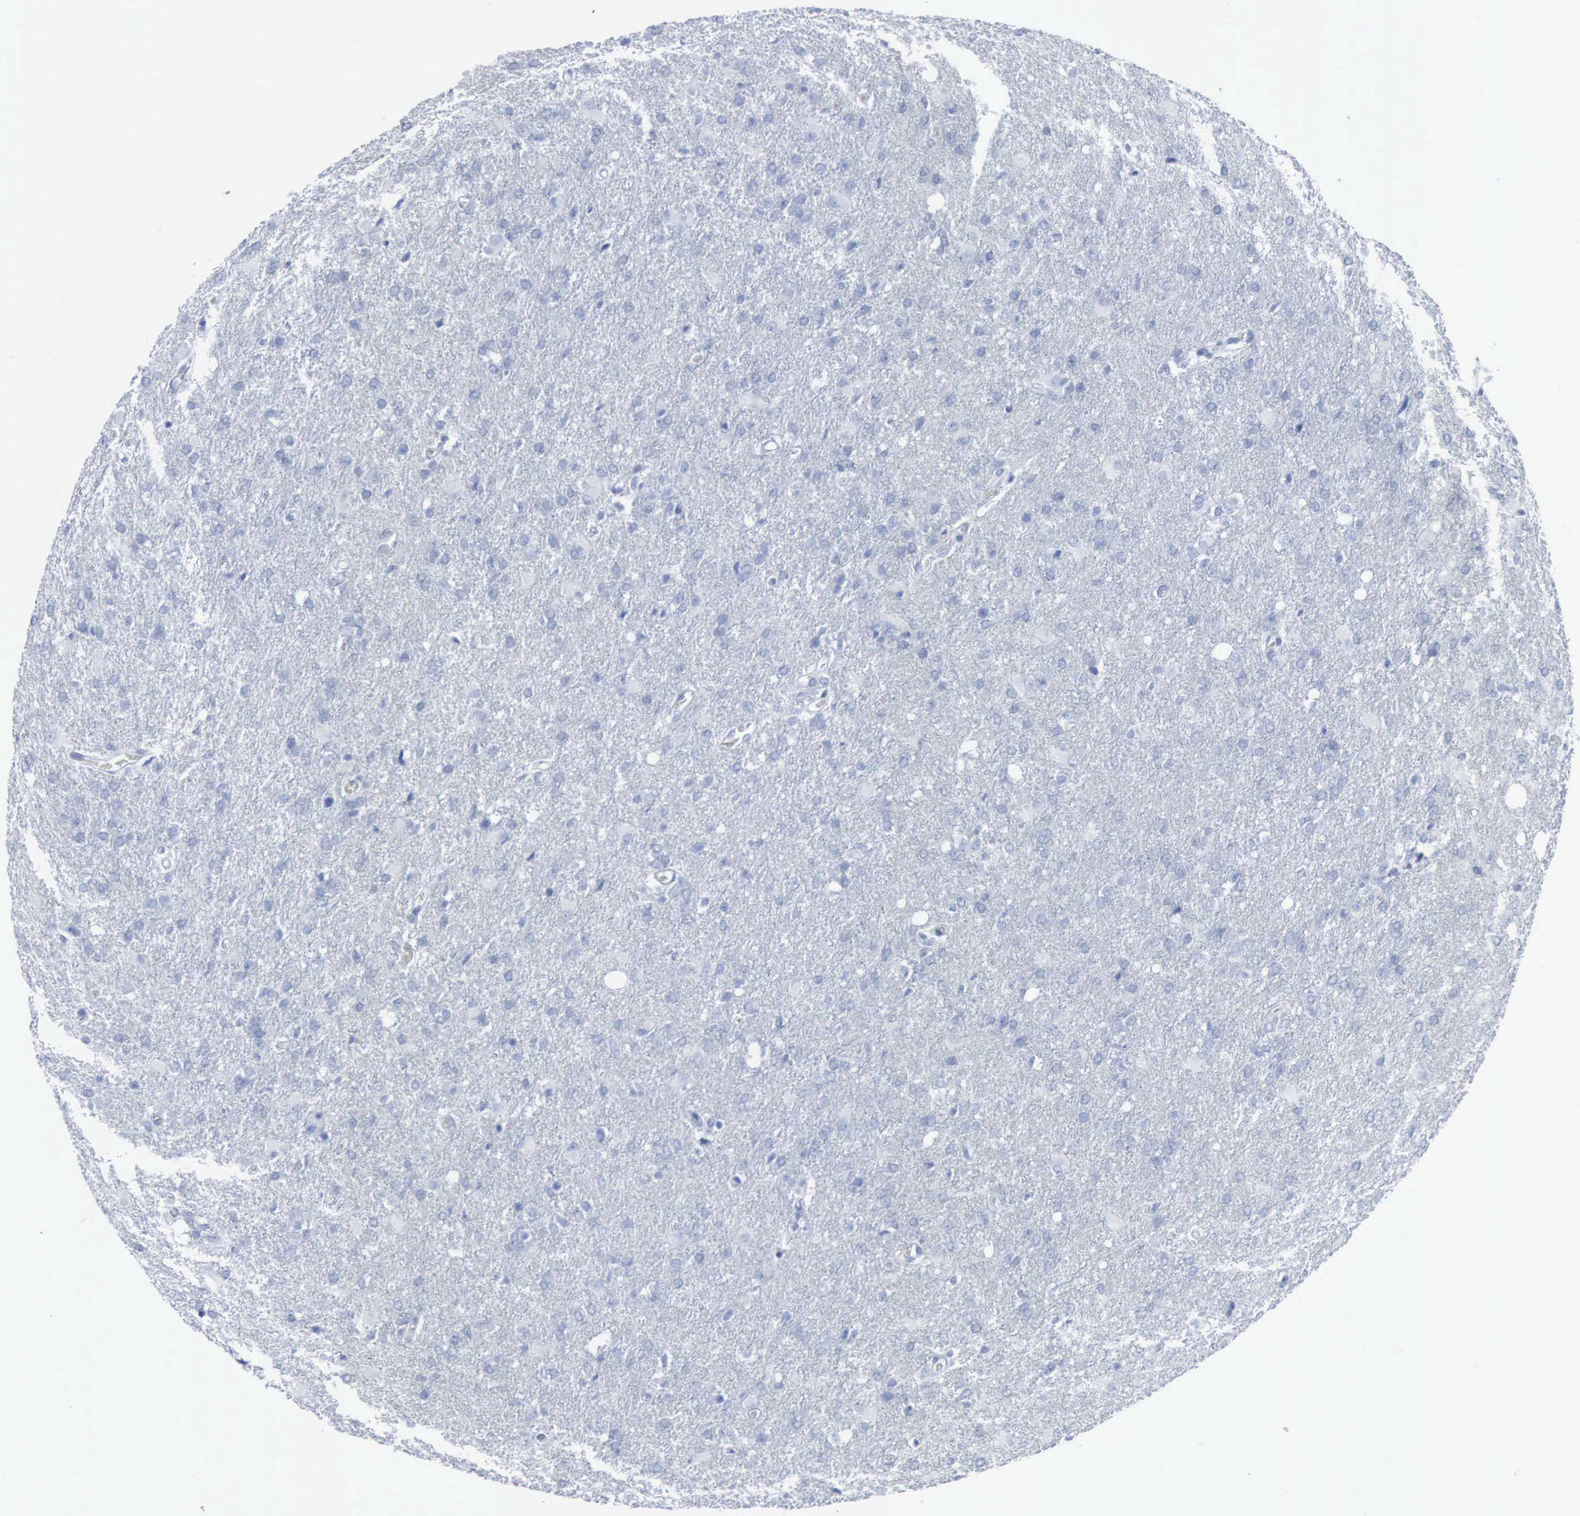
{"staining": {"intensity": "negative", "quantity": "none", "location": "none"}, "tissue": "glioma", "cell_type": "Tumor cells", "image_type": "cancer", "snomed": [{"axis": "morphology", "description": "Glioma, malignant, High grade"}, {"axis": "topography", "description": "Brain"}], "caption": "High-grade glioma (malignant) was stained to show a protein in brown. There is no significant staining in tumor cells. (Stains: DAB (3,3'-diaminobenzidine) immunohistochemistry (IHC) with hematoxylin counter stain, Microscopy: brightfield microscopy at high magnification).", "gene": "DMD", "patient": {"sex": "male", "age": 68}}